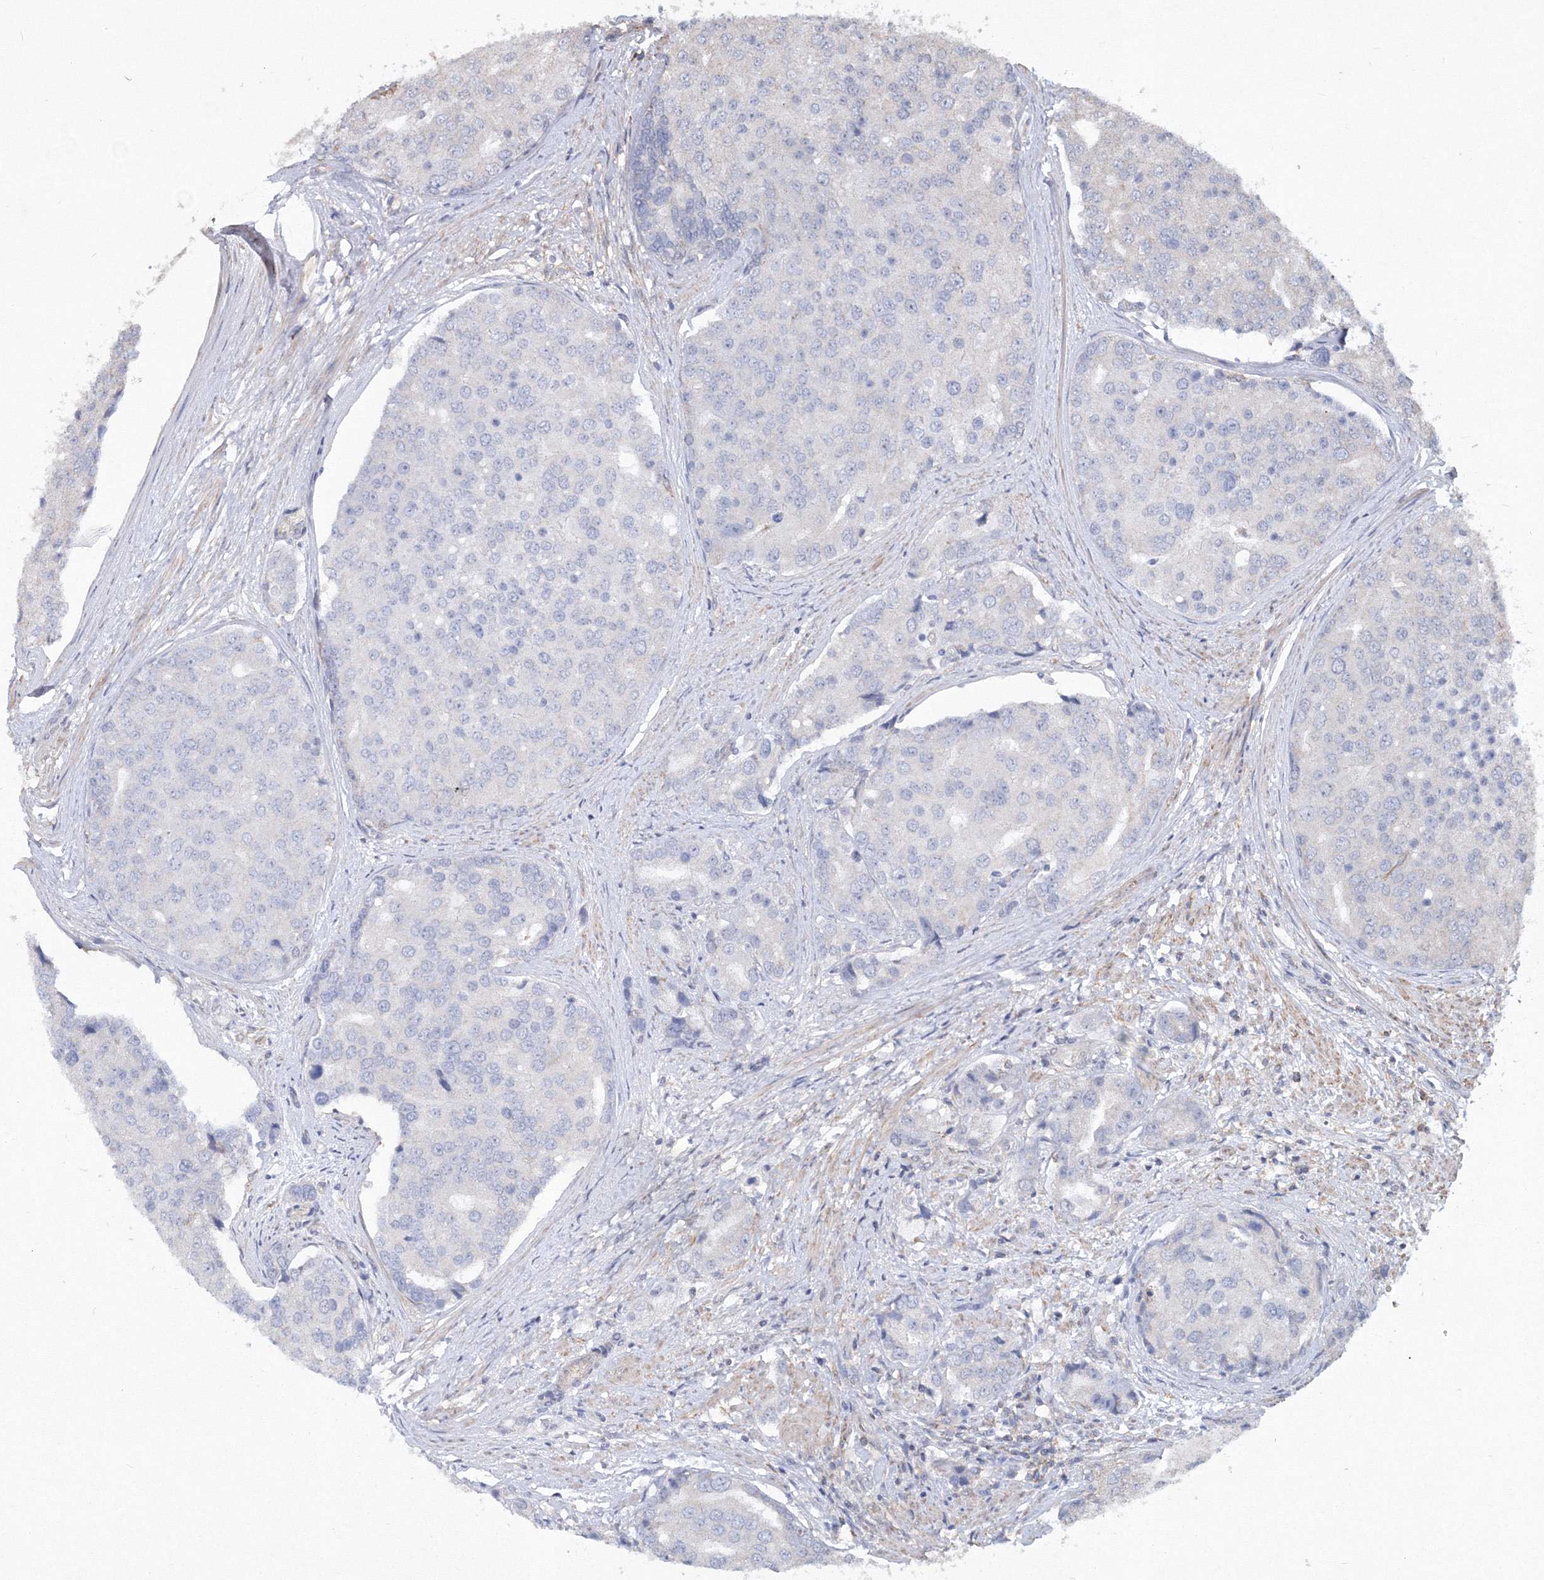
{"staining": {"intensity": "negative", "quantity": "none", "location": "none"}, "tissue": "prostate cancer", "cell_type": "Tumor cells", "image_type": "cancer", "snomed": [{"axis": "morphology", "description": "Adenocarcinoma, High grade"}, {"axis": "topography", "description": "Prostate"}], "caption": "Adenocarcinoma (high-grade) (prostate) stained for a protein using immunohistochemistry (IHC) exhibits no positivity tumor cells.", "gene": "TMEM139", "patient": {"sex": "male", "age": 50}}